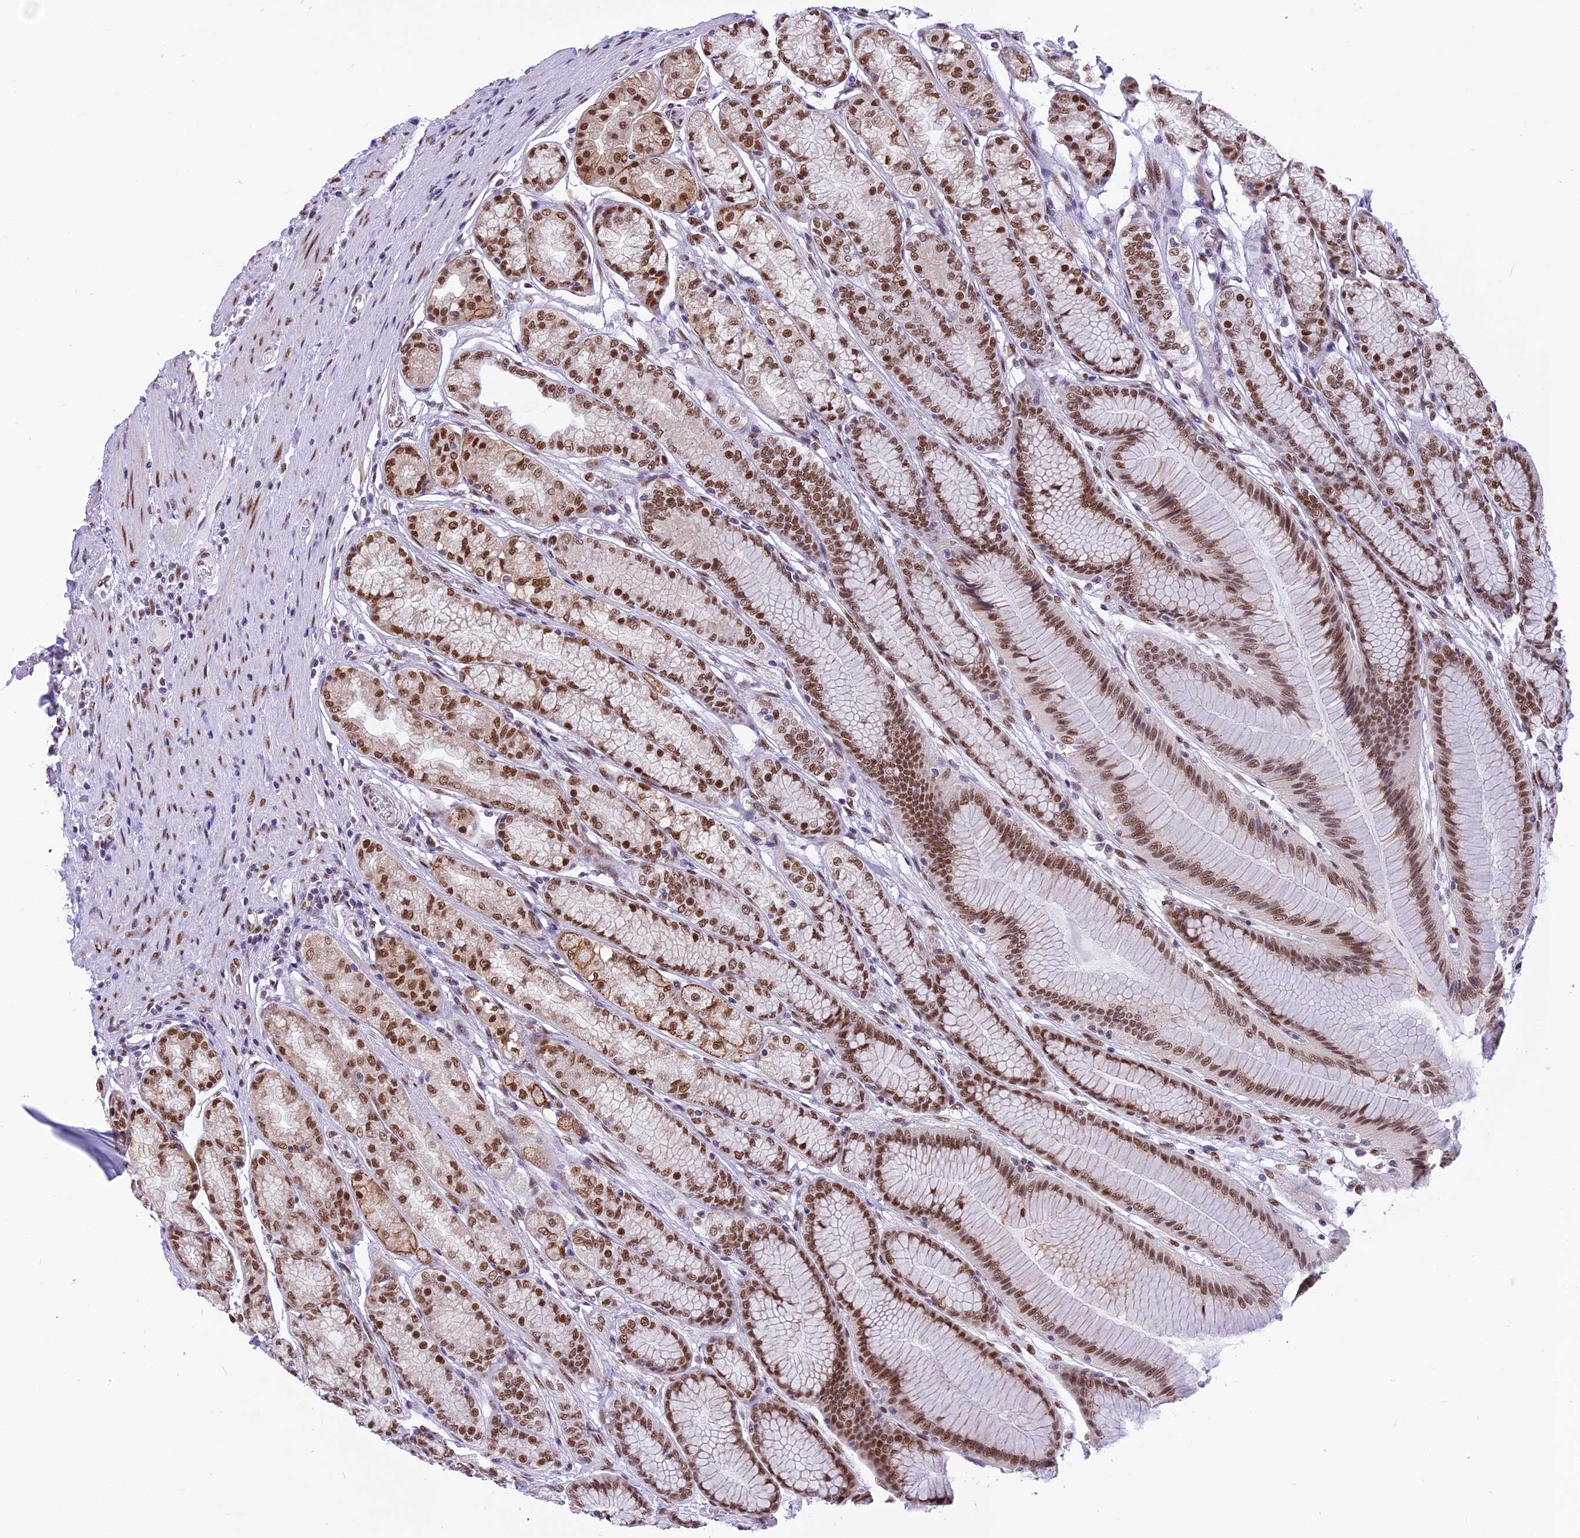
{"staining": {"intensity": "strong", "quantity": ">75%", "location": "cytoplasmic/membranous,nuclear"}, "tissue": "stomach", "cell_type": "Glandular cells", "image_type": "normal", "snomed": [{"axis": "morphology", "description": "Normal tissue, NOS"}, {"axis": "morphology", "description": "Adenocarcinoma, NOS"}, {"axis": "morphology", "description": "Adenocarcinoma, High grade"}, {"axis": "topography", "description": "Stomach, upper"}, {"axis": "topography", "description": "Stomach"}], "caption": "Protein staining by IHC shows strong cytoplasmic/membranous,nuclear staining in about >75% of glandular cells in benign stomach.", "gene": "IRF2BP1", "patient": {"sex": "female", "age": 65}}